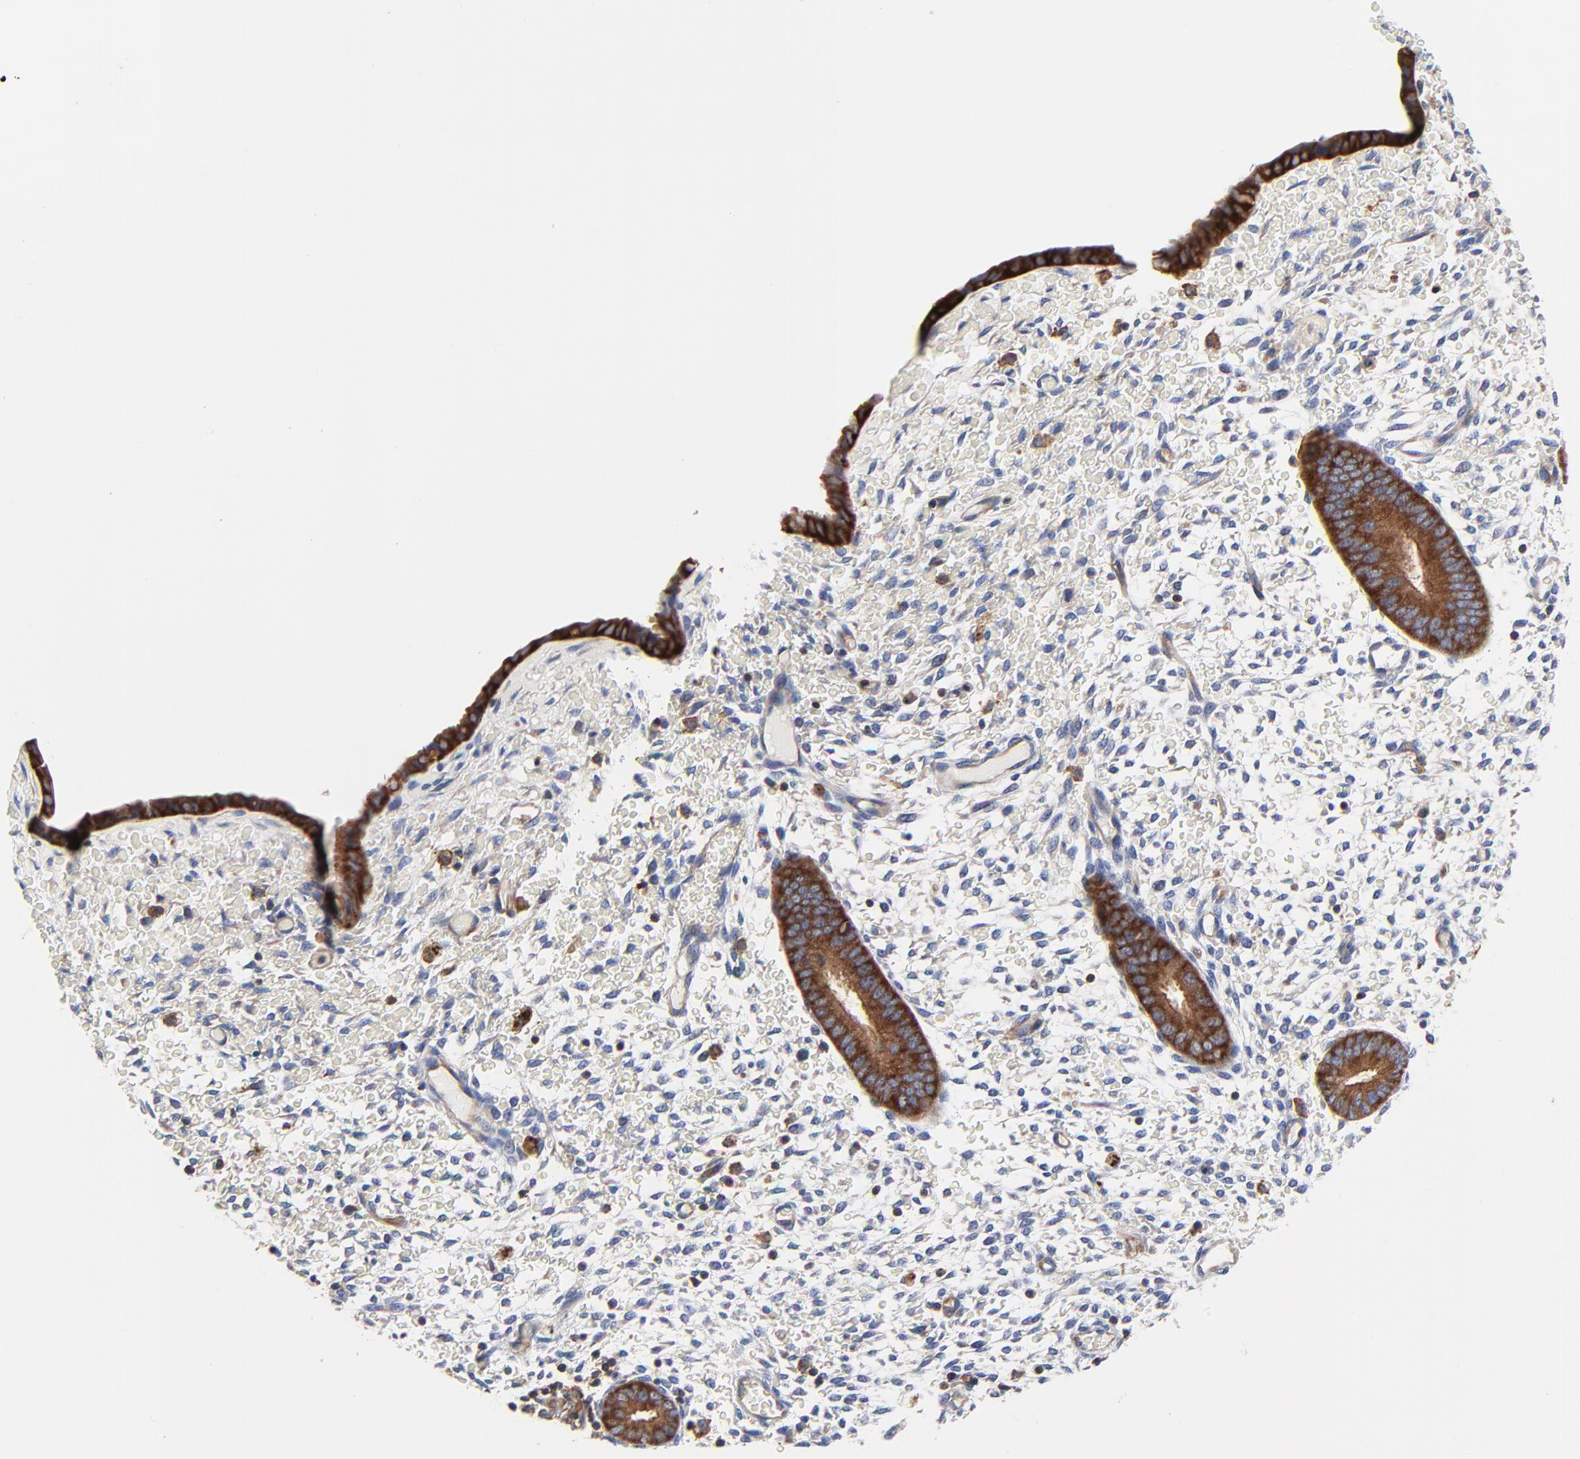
{"staining": {"intensity": "negative", "quantity": "none", "location": "none"}, "tissue": "endometrium", "cell_type": "Cells in endometrial stroma", "image_type": "normal", "snomed": [{"axis": "morphology", "description": "Normal tissue, NOS"}, {"axis": "topography", "description": "Endometrium"}], "caption": "Immunohistochemistry (IHC) of unremarkable endometrium reveals no staining in cells in endometrial stroma. The staining is performed using DAB (3,3'-diaminobenzidine) brown chromogen with nuclei counter-stained in using hematoxylin.", "gene": "CD2AP", "patient": {"sex": "female", "age": 42}}